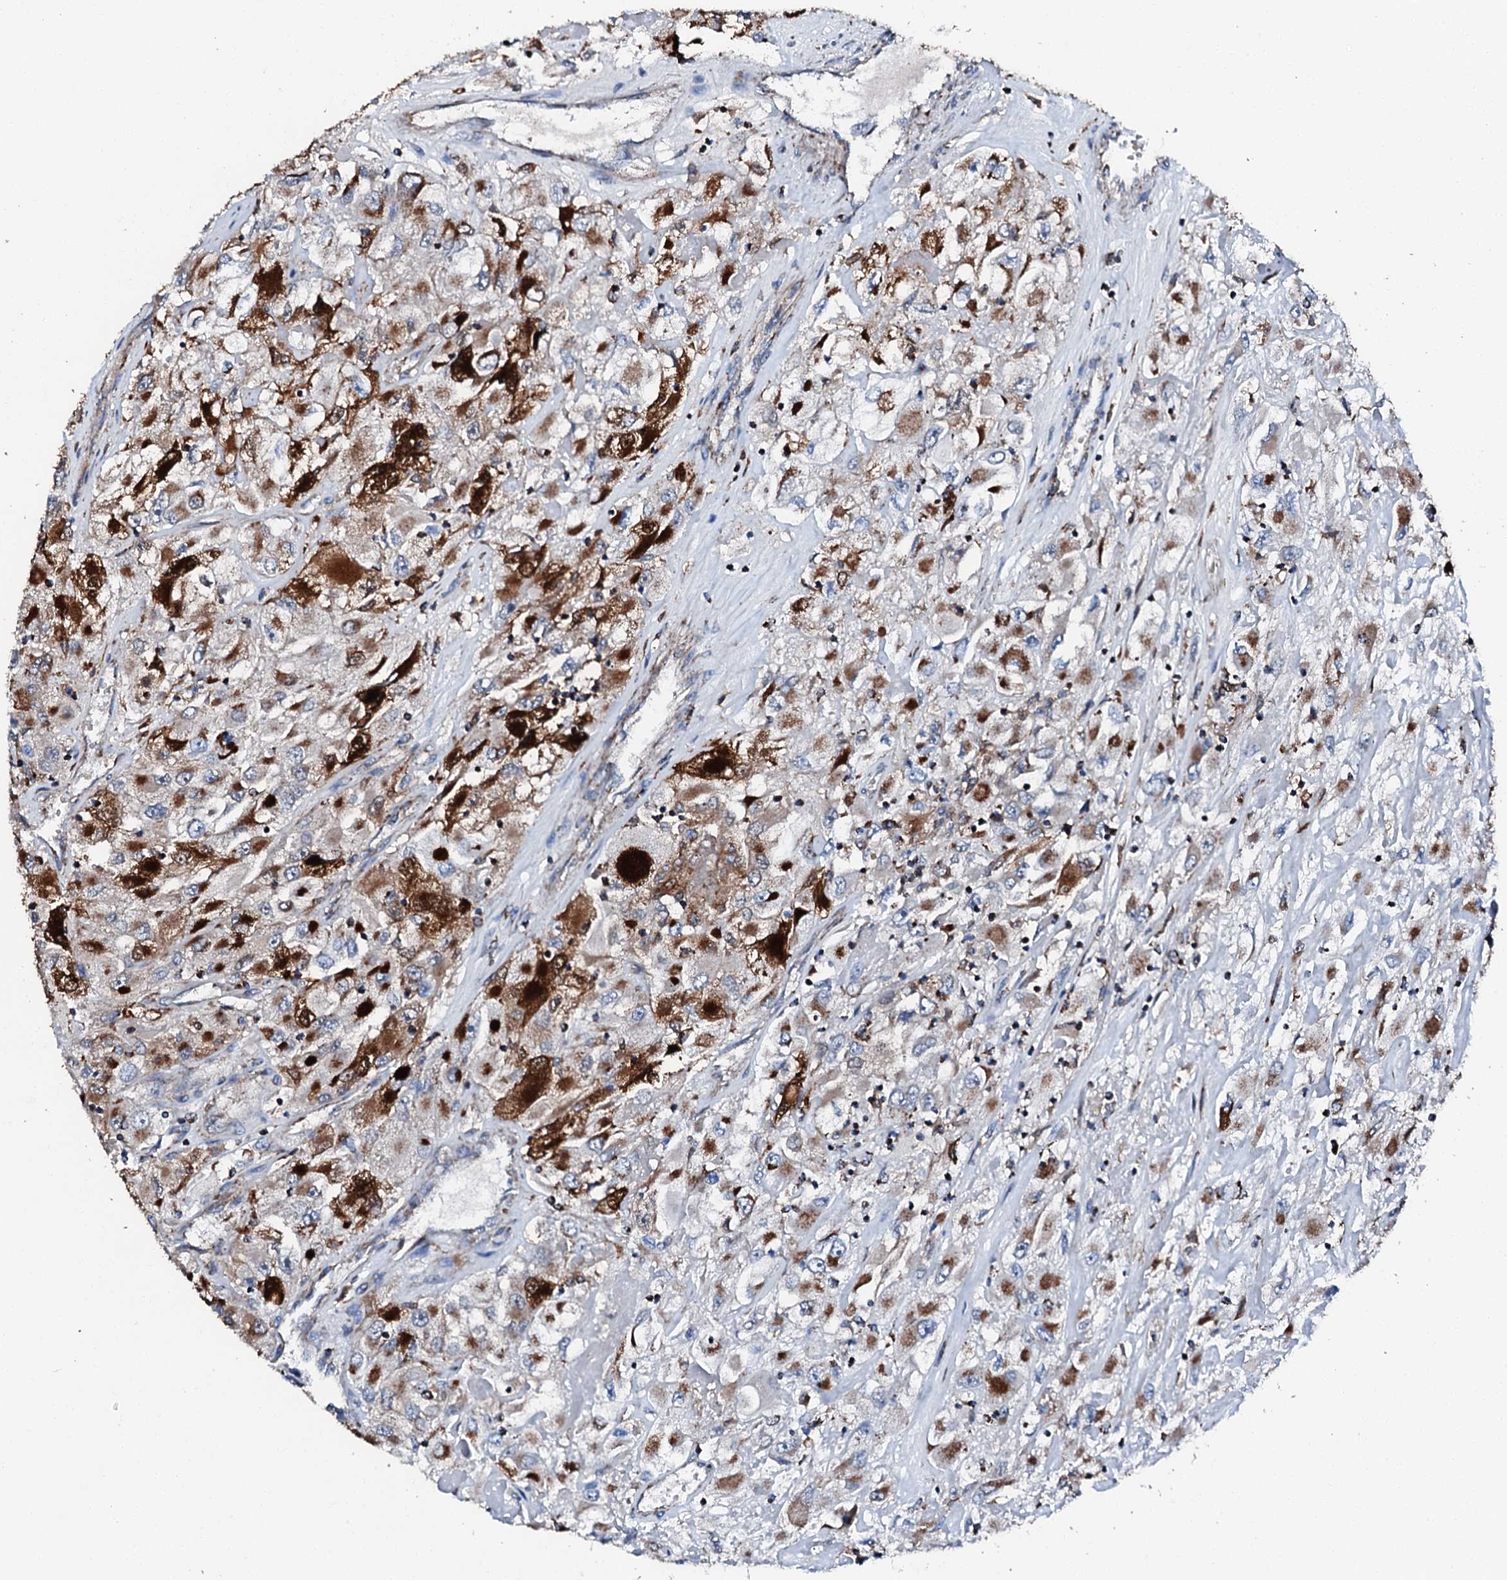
{"staining": {"intensity": "strong", "quantity": "25%-75%", "location": "cytoplasmic/membranous"}, "tissue": "renal cancer", "cell_type": "Tumor cells", "image_type": "cancer", "snomed": [{"axis": "morphology", "description": "Adenocarcinoma, NOS"}, {"axis": "topography", "description": "Kidney"}], "caption": "This photomicrograph exhibits IHC staining of human renal cancer, with high strong cytoplasmic/membranous expression in approximately 25%-75% of tumor cells.", "gene": "HADH", "patient": {"sex": "female", "age": 52}}